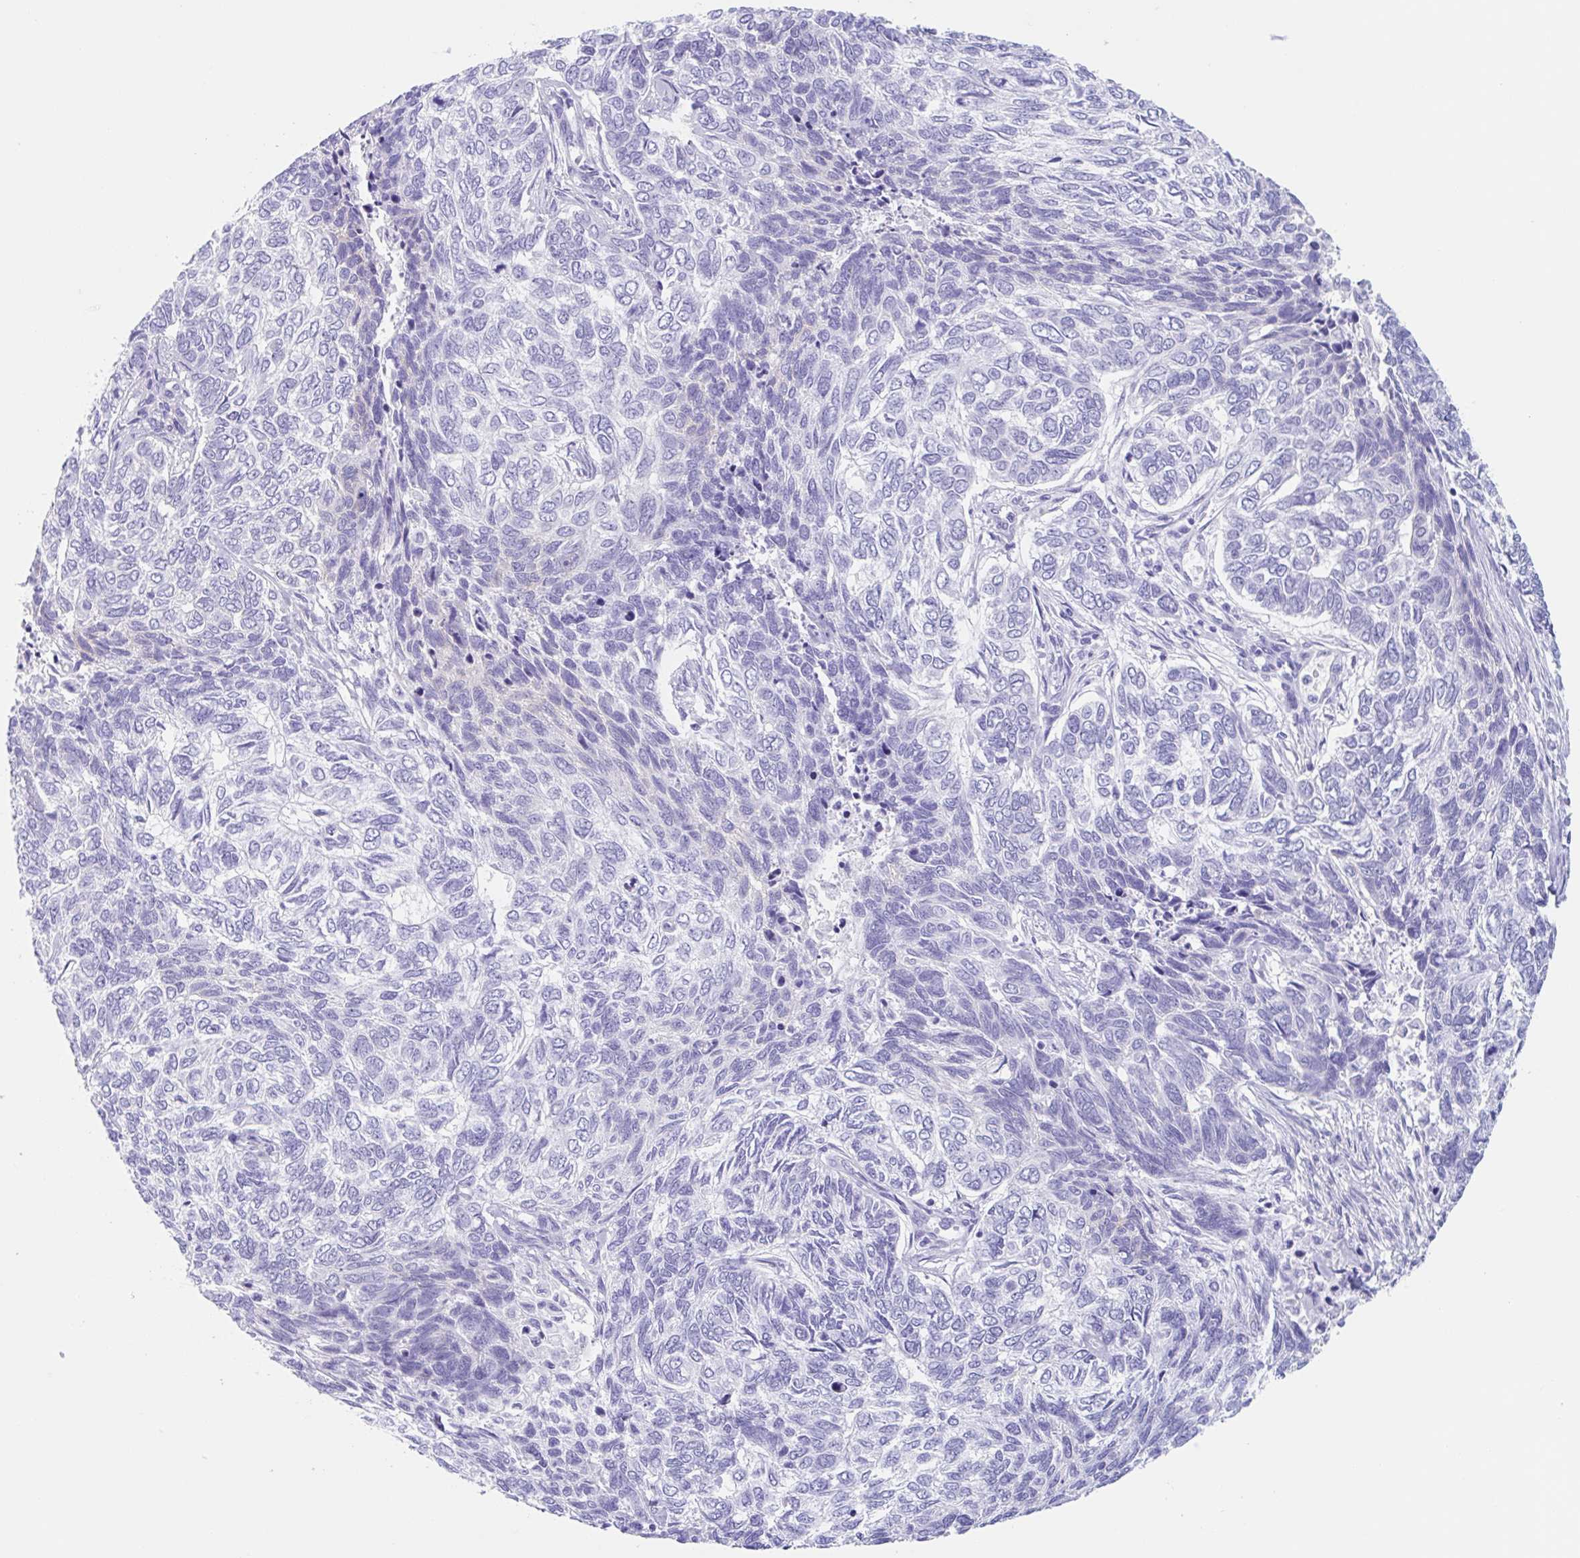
{"staining": {"intensity": "negative", "quantity": "none", "location": "none"}, "tissue": "skin cancer", "cell_type": "Tumor cells", "image_type": "cancer", "snomed": [{"axis": "morphology", "description": "Basal cell carcinoma"}, {"axis": "topography", "description": "Skin"}], "caption": "Skin cancer stained for a protein using immunohistochemistry shows no positivity tumor cells.", "gene": "CPTP", "patient": {"sex": "female", "age": 65}}